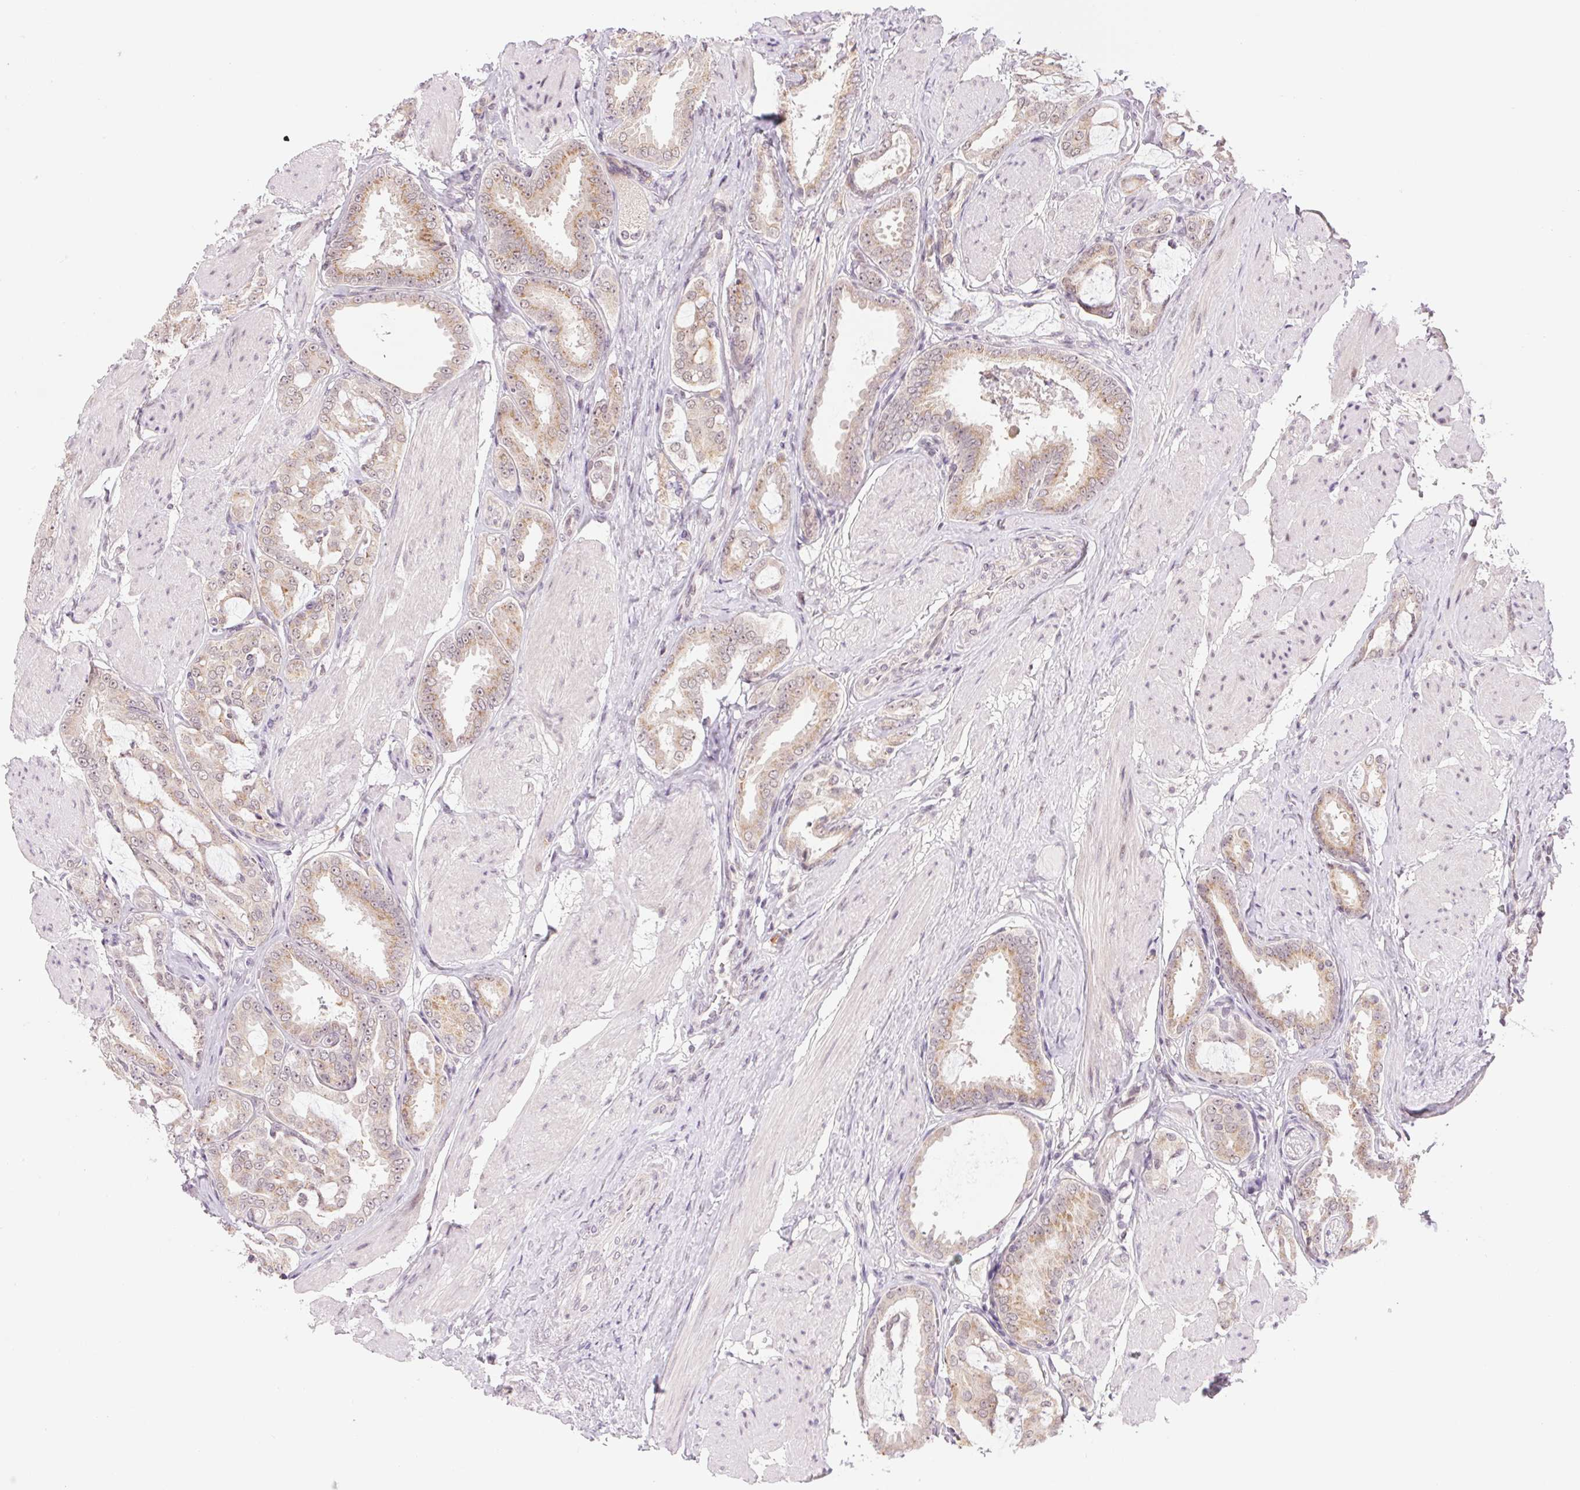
{"staining": {"intensity": "weak", "quantity": ">75%", "location": "cytoplasmic/membranous"}, "tissue": "prostate cancer", "cell_type": "Tumor cells", "image_type": "cancer", "snomed": [{"axis": "morphology", "description": "Adenocarcinoma, High grade"}, {"axis": "topography", "description": "Prostate"}], "caption": "High-grade adenocarcinoma (prostate) was stained to show a protein in brown. There is low levels of weak cytoplasmic/membranous positivity in approximately >75% of tumor cells.", "gene": "GRHL3", "patient": {"sex": "male", "age": 63}}